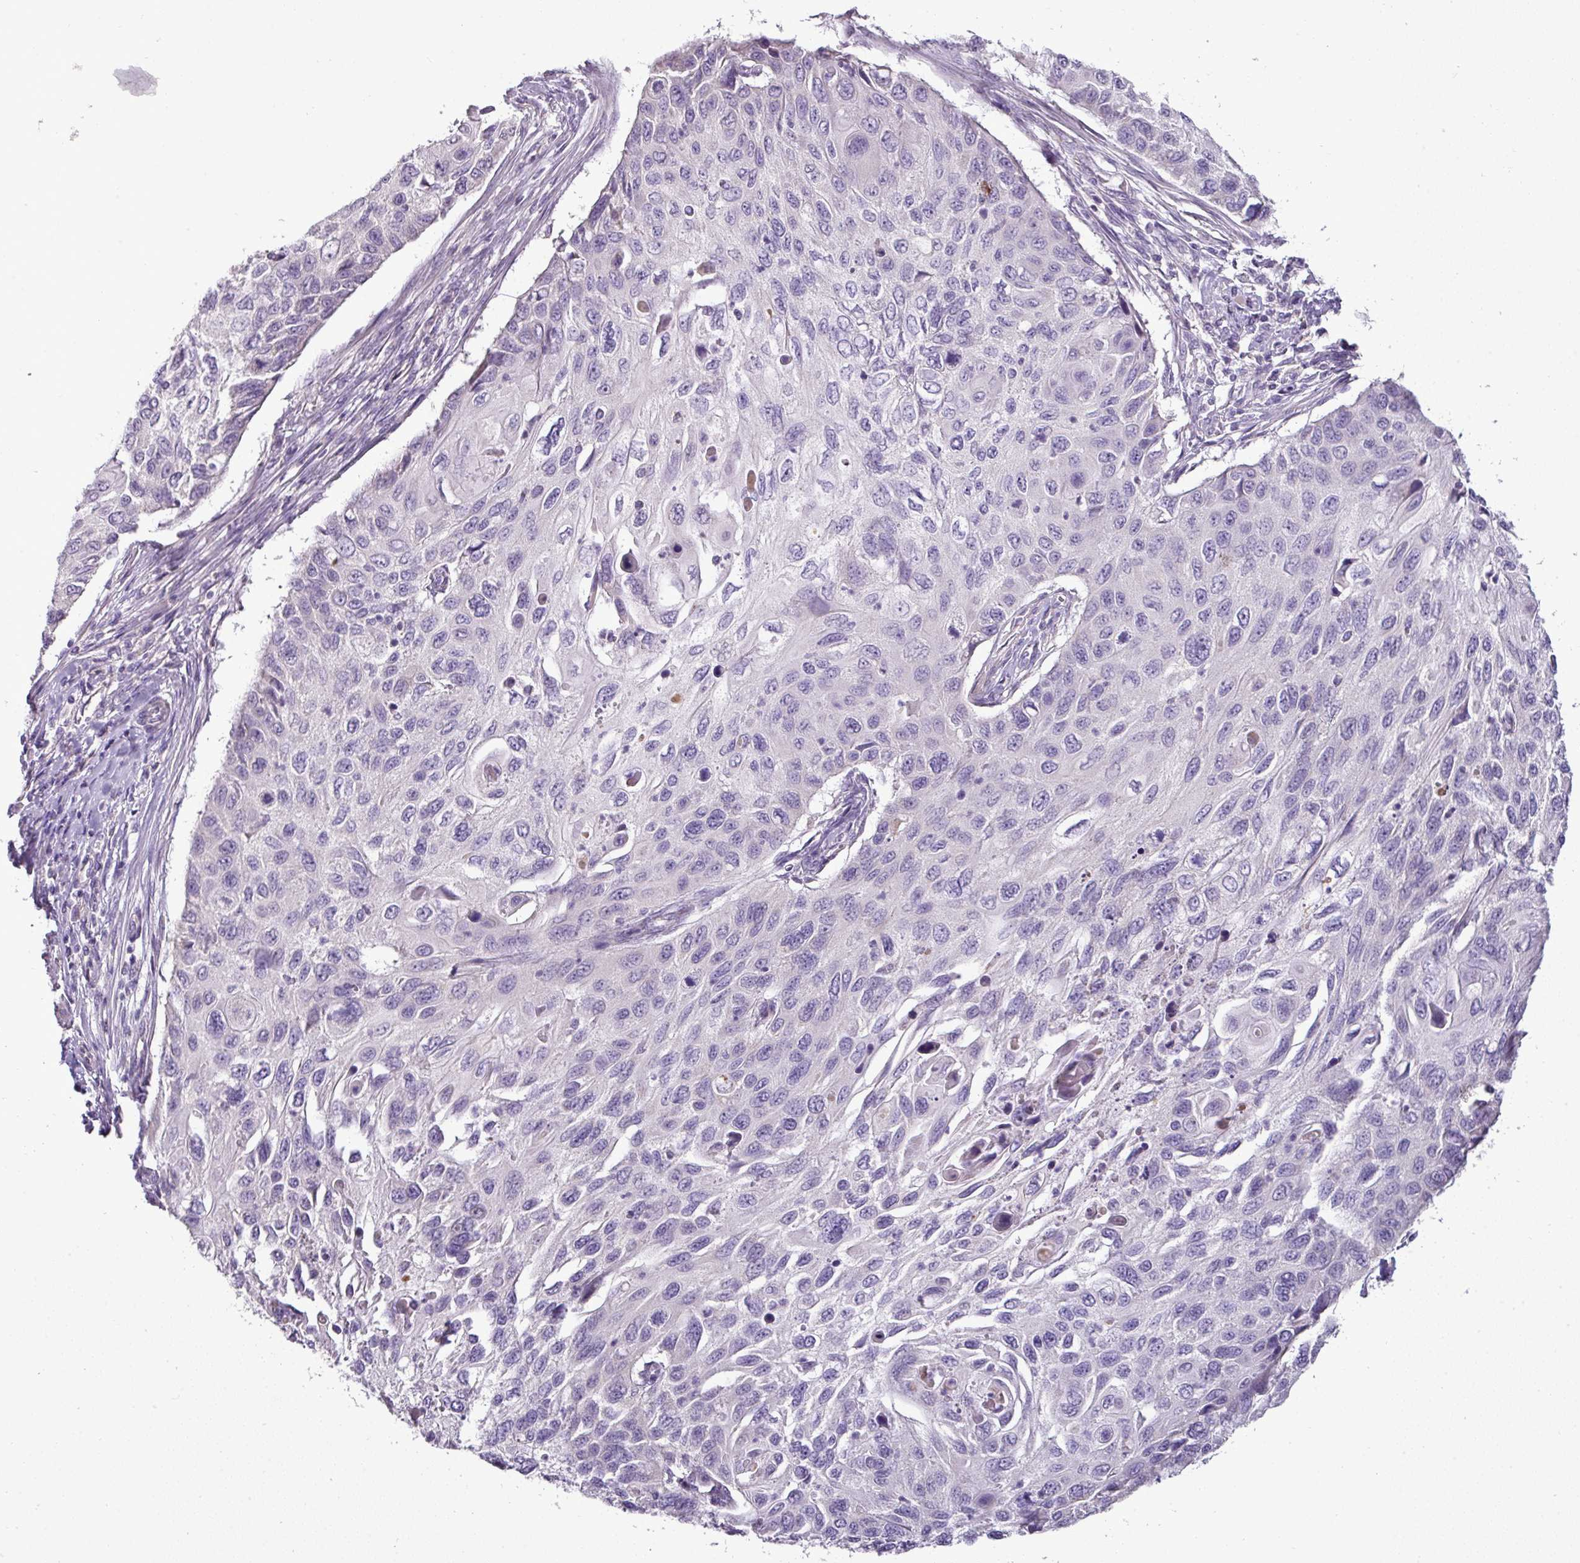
{"staining": {"intensity": "negative", "quantity": "none", "location": "none"}, "tissue": "cervical cancer", "cell_type": "Tumor cells", "image_type": "cancer", "snomed": [{"axis": "morphology", "description": "Squamous cell carcinoma, NOS"}, {"axis": "topography", "description": "Cervix"}], "caption": "IHC micrograph of neoplastic tissue: human cervical cancer stained with DAB exhibits no significant protein positivity in tumor cells.", "gene": "BRINP2", "patient": {"sex": "female", "age": 70}}